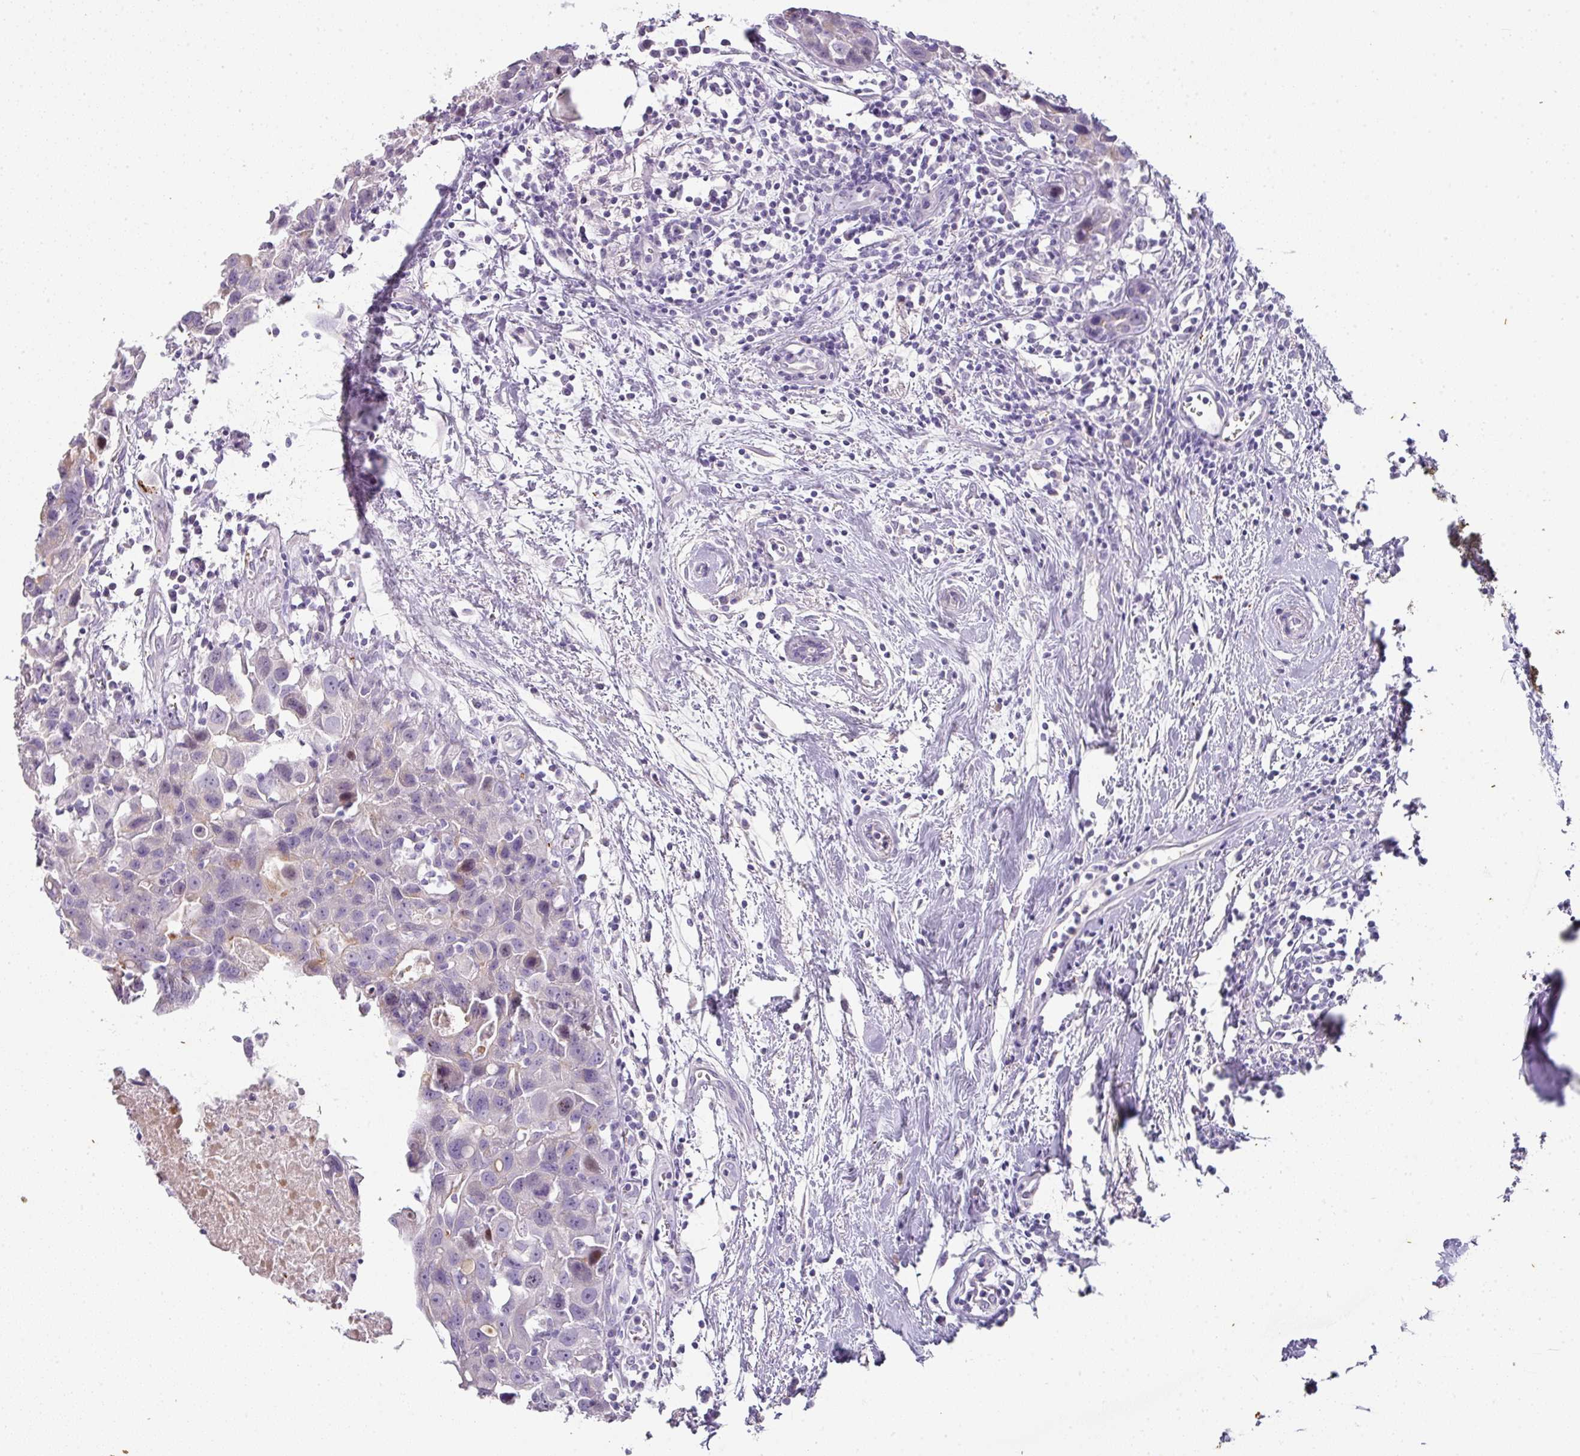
{"staining": {"intensity": "weak", "quantity": "<25%", "location": "cytoplasmic/membranous,nuclear"}, "tissue": "breast cancer", "cell_type": "Tumor cells", "image_type": "cancer", "snomed": [{"axis": "morphology", "description": "Carcinoma, NOS"}, {"axis": "topography", "description": "Breast"}], "caption": "There is no significant expression in tumor cells of breast cancer (carcinoma).", "gene": "OR52N1", "patient": {"sex": "female", "age": 60}}